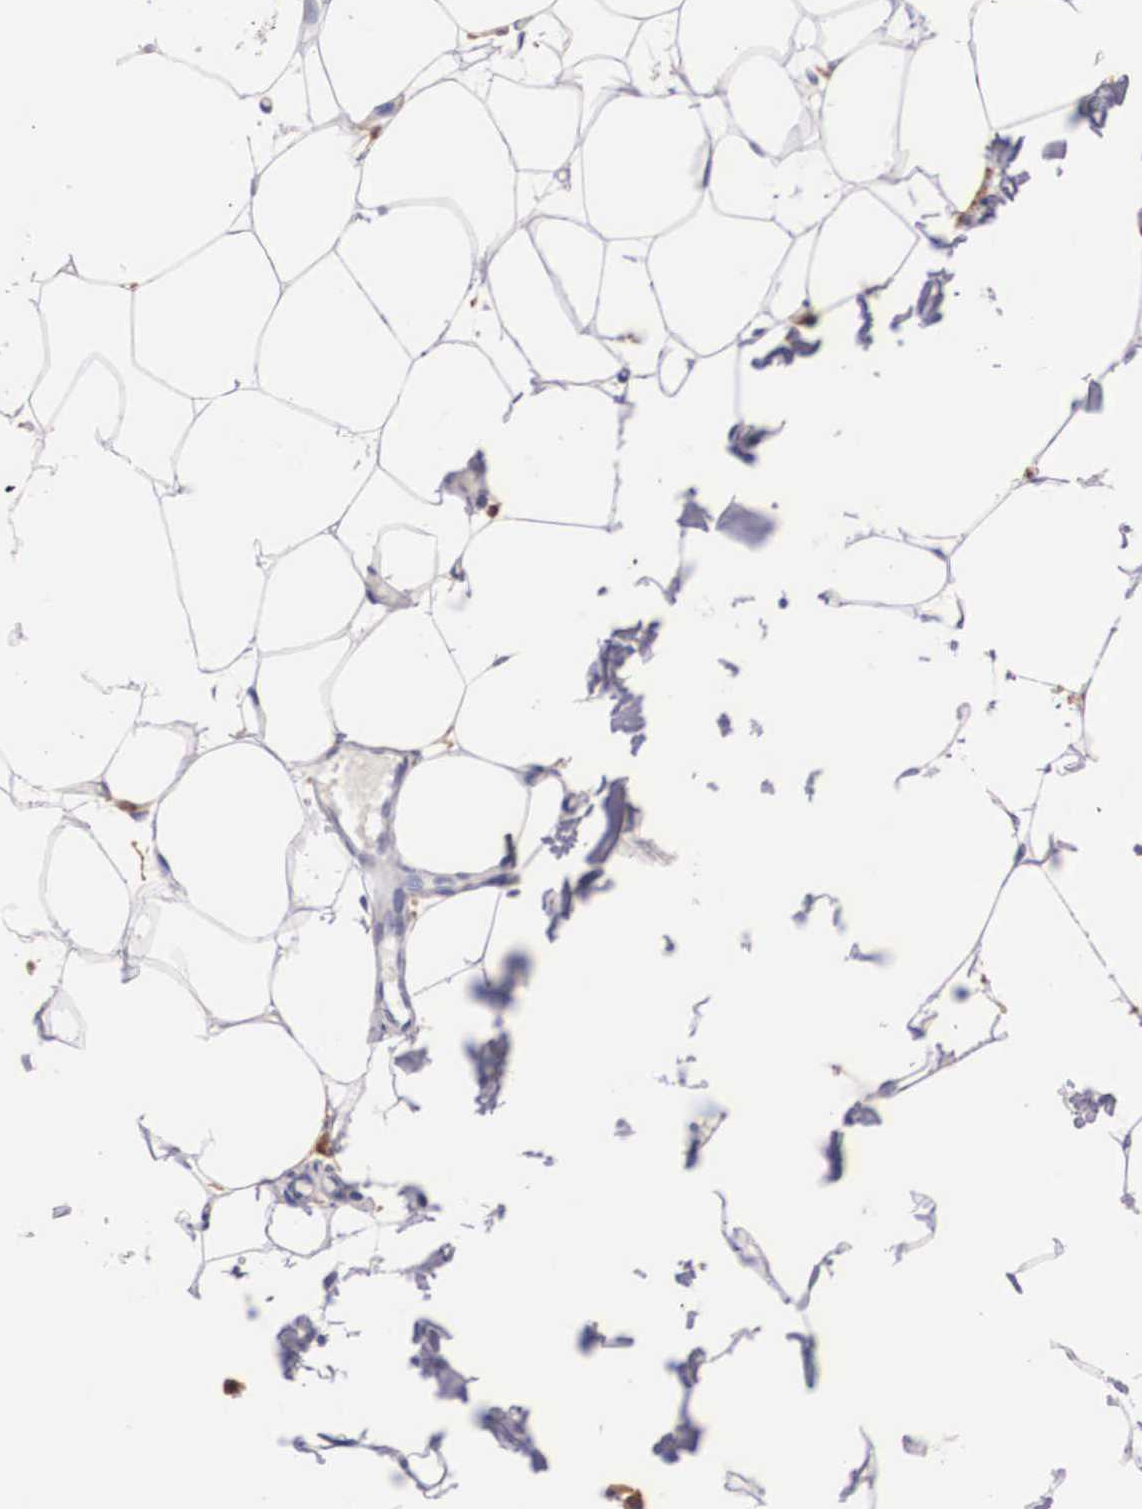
{"staining": {"intensity": "negative", "quantity": "none", "location": "none"}, "tissue": "adipose tissue", "cell_type": "Adipocytes", "image_type": "normal", "snomed": [{"axis": "morphology", "description": "Normal tissue, NOS"}, {"axis": "topography", "description": "Breast"}], "caption": "Adipocytes are negative for brown protein staining in unremarkable adipose tissue.", "gene": "RENBP", "patient": {"sex": "female", "age": 45}}